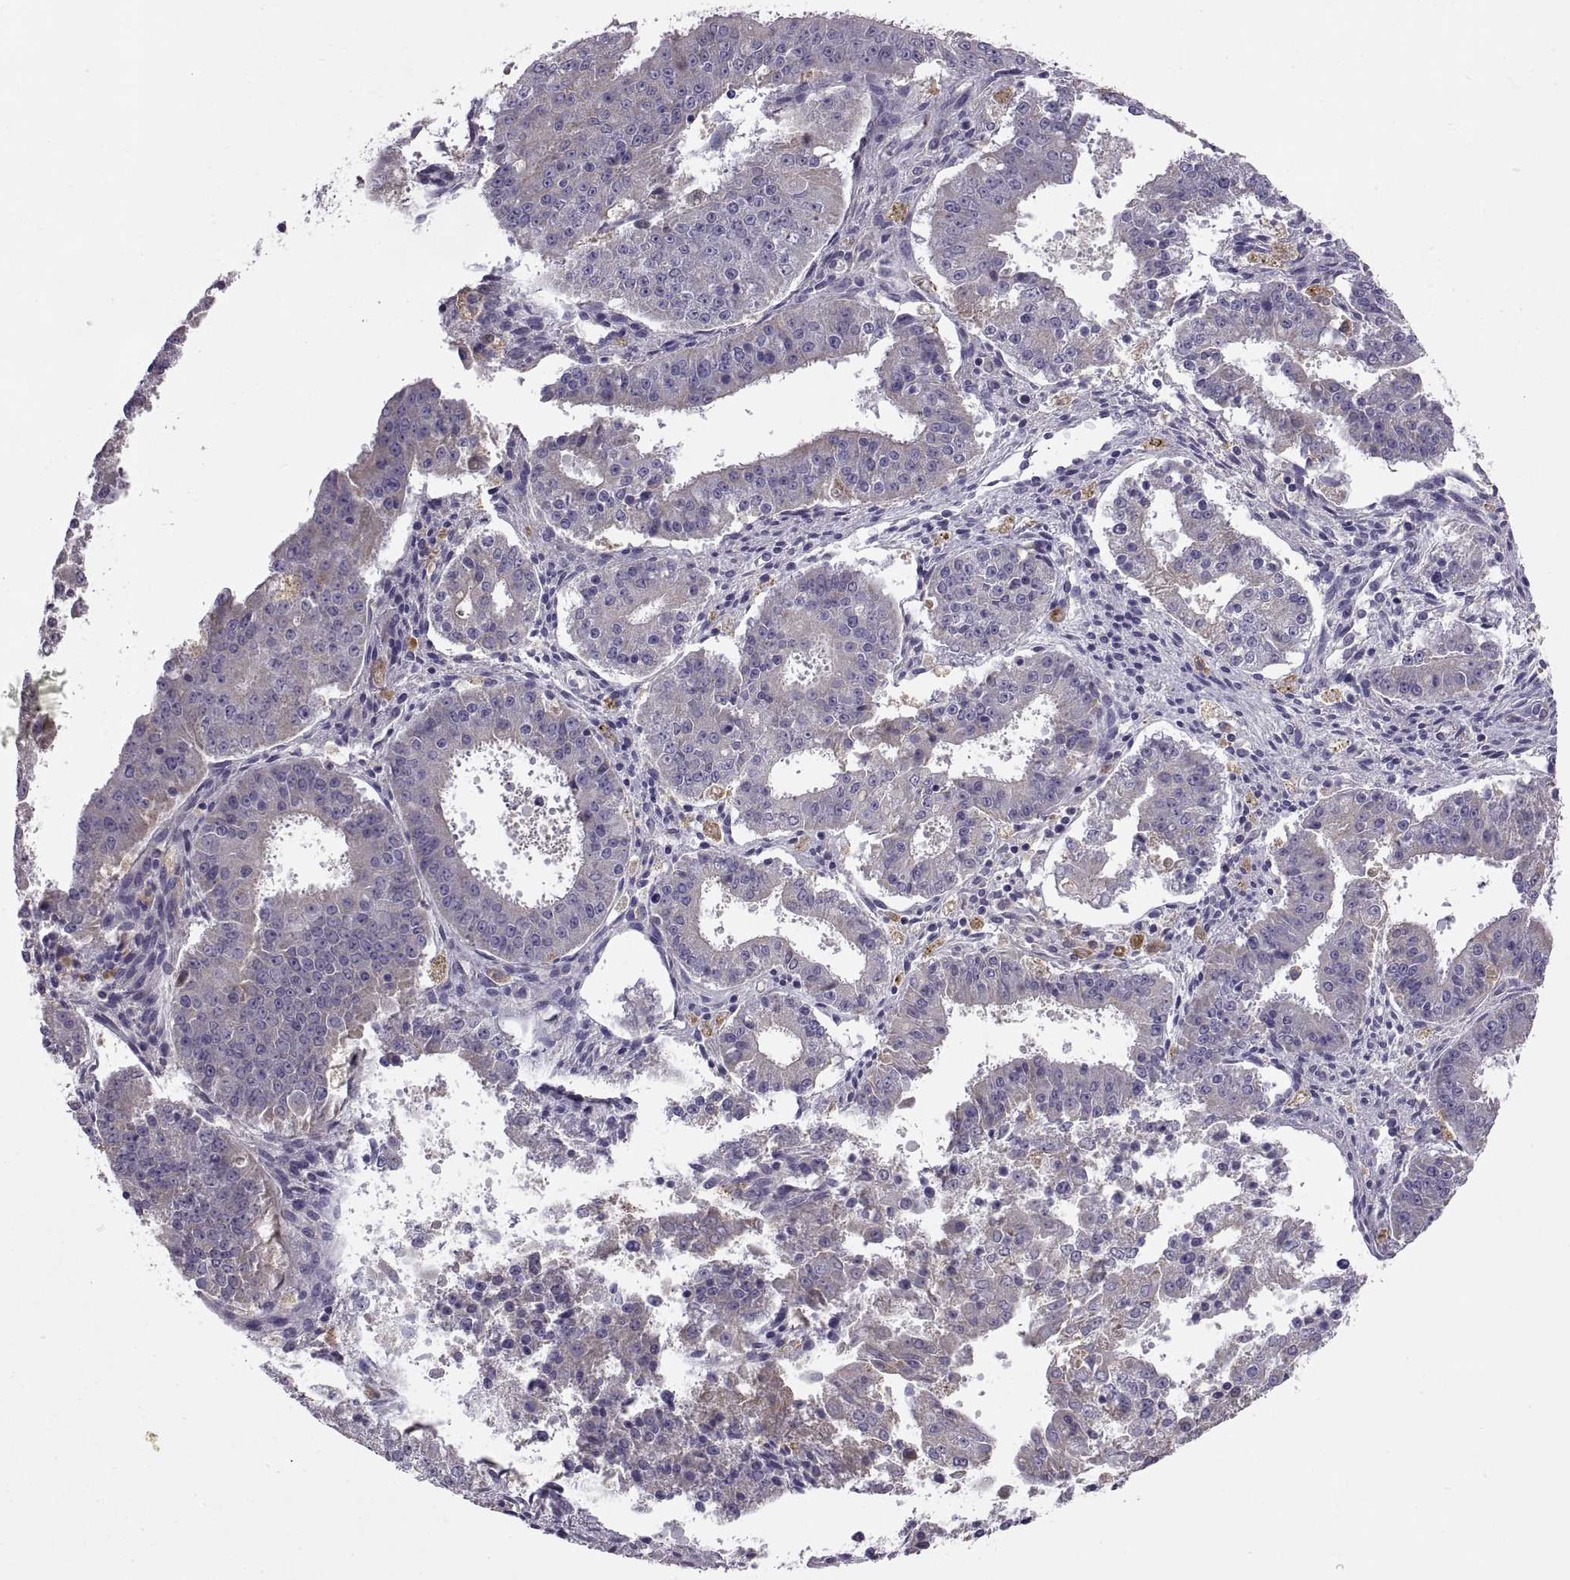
{"staining": {"intensity": "negative", "quantity": "none", "location": "none"}, "tissue": "ovarian cancer", "cell_type": "Tumor cells", "image_type": "cancer", "snomed": [{"axis": "morphology", "description": "Carcinoma, endometroid"}, {"axis": "topography", "description": "Ovary"}], "caption": "Tumor cells show no significant protein positivity in endometroid carcinoma (ovarian).", "gene": "ARSL", "patient": {"sex": "female", "age": 42}}